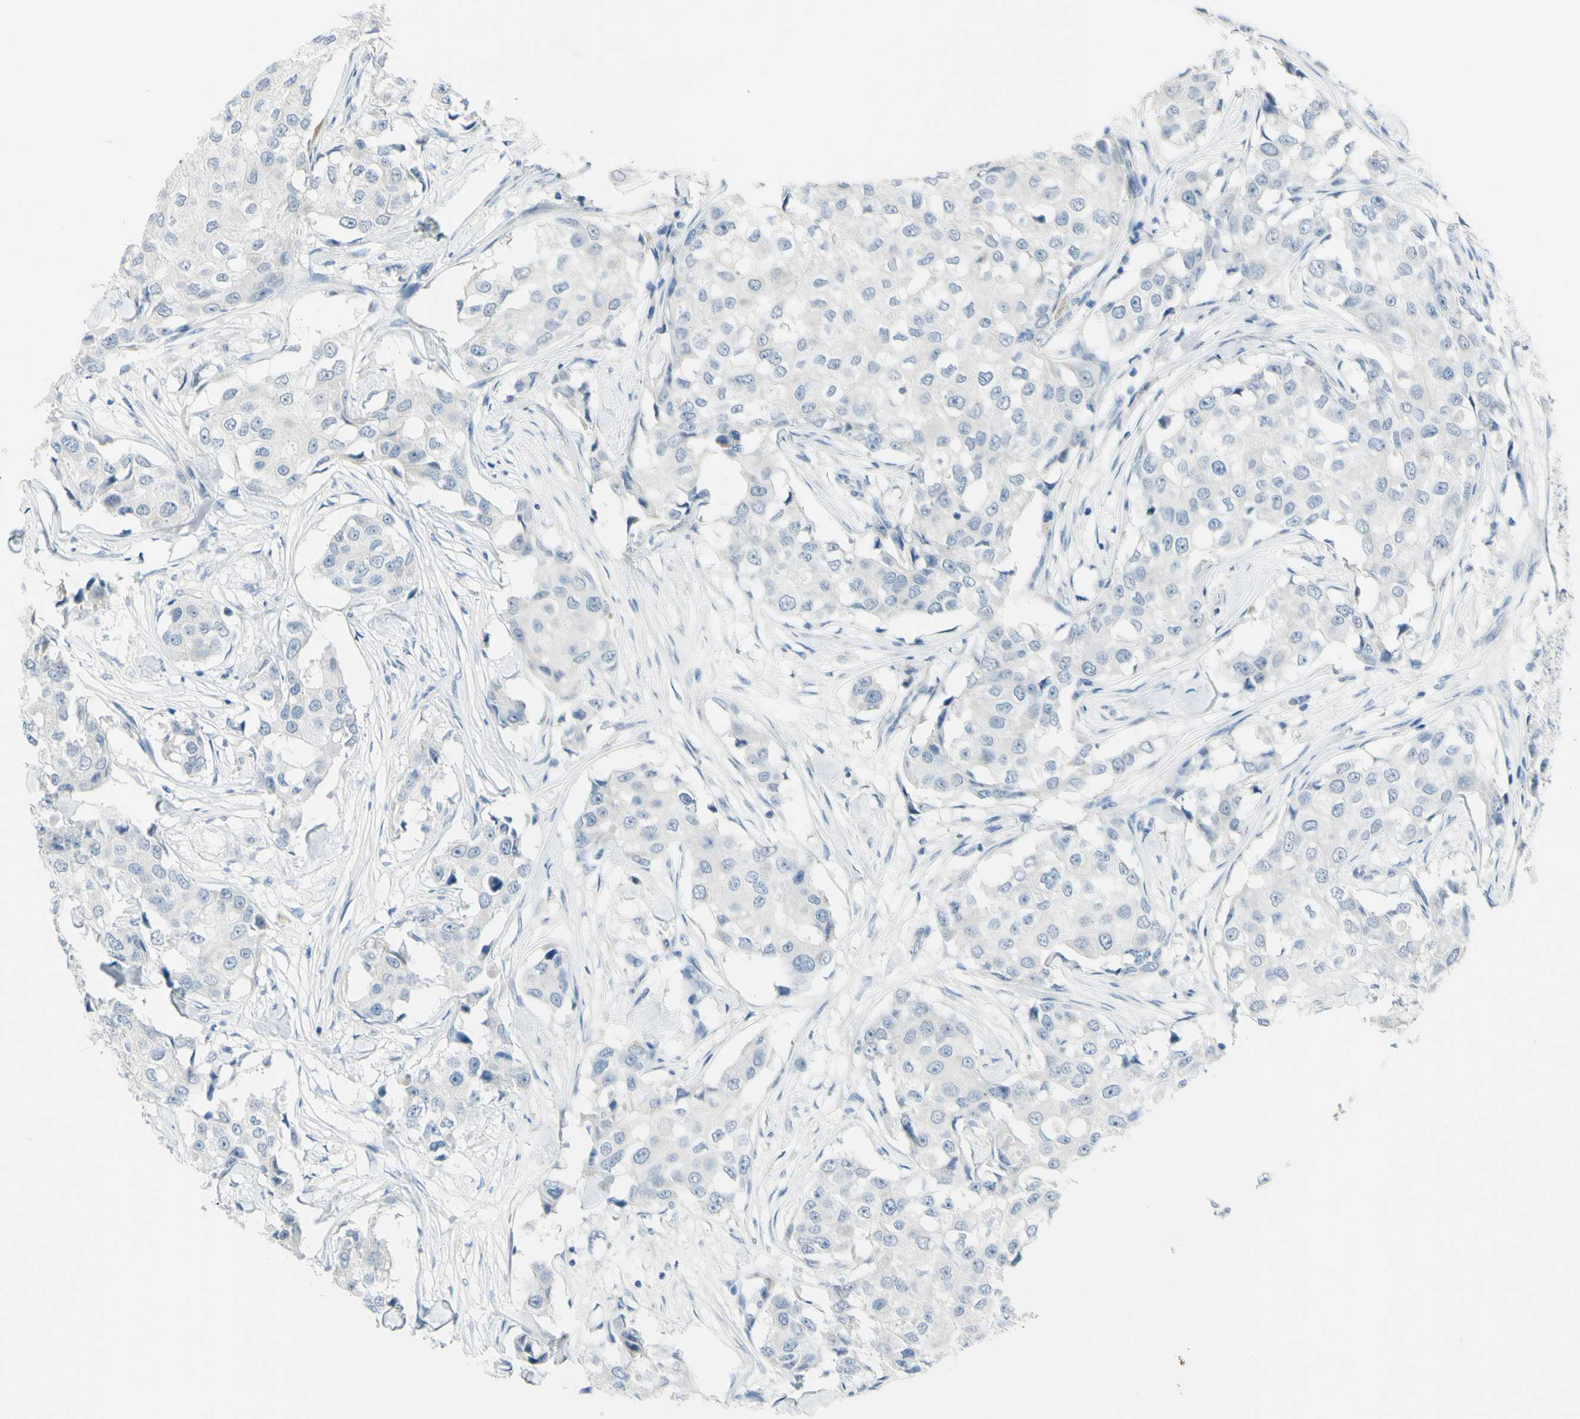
{"staining": {"intensity": "negative", "quantity": "none", "location": "none"}, "tissue": "breast cancer", "cell_type": "Tumor cells", "image_type": "cancer", "snomed": [{"axis": "morphology", "description": "Duct carcinoma"}, {"axis": "topography", "description": "Breast"}], "caption": "Immunohistochemistry (IHC) of breast invasive ductal carcinoma displays no expression in tumor cells. (Brightfield microscopy of DAB IHC at high magnification).", "gene": "ZNF557", "patient": {"sex": "female", "age": 27}}